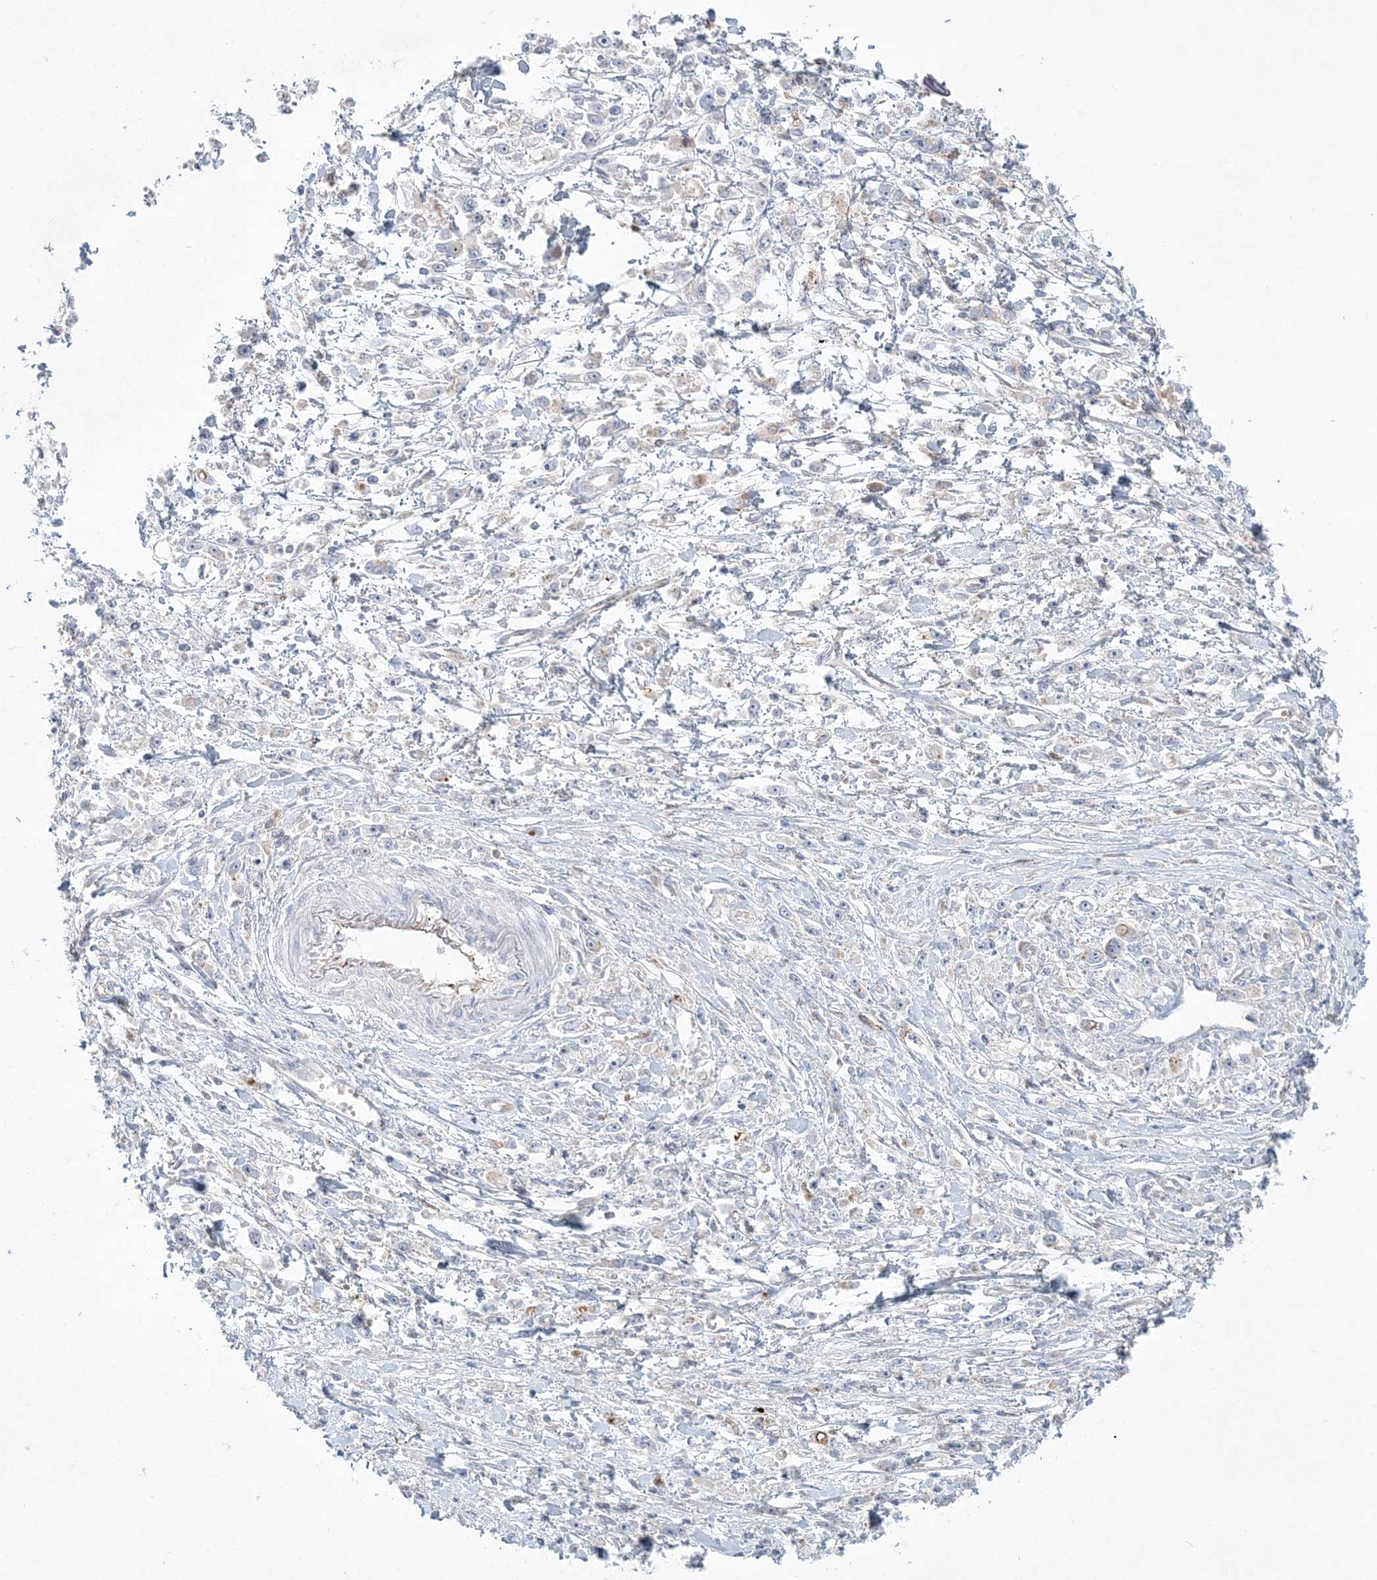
{"staining": {"intensity": "negative", "quantity": "none", "location": "none"}, "tissue": "stomach cancer", "cell_type": "Tumor cells", "image_type": "cancer", "snomed": [{"axis": "morphology", "description": "Adenocarcinoma, NOS"}, {"axis": "topography", "description": "Stomach"}], "caption": "Immunohistochemistry (IHC) image of neoplastic tissue: human adenocarcinoma (stomach) stained with DAB displays no significant protein expression in tumor cells. Brightfield microscopy of immunohistochemistry (IHC) stained with DAB (brown) and hematoxylin (blue), captured at high magnification.", "gene": "ADAMTS12", "patient": {"sex": "female", "age": 59}}